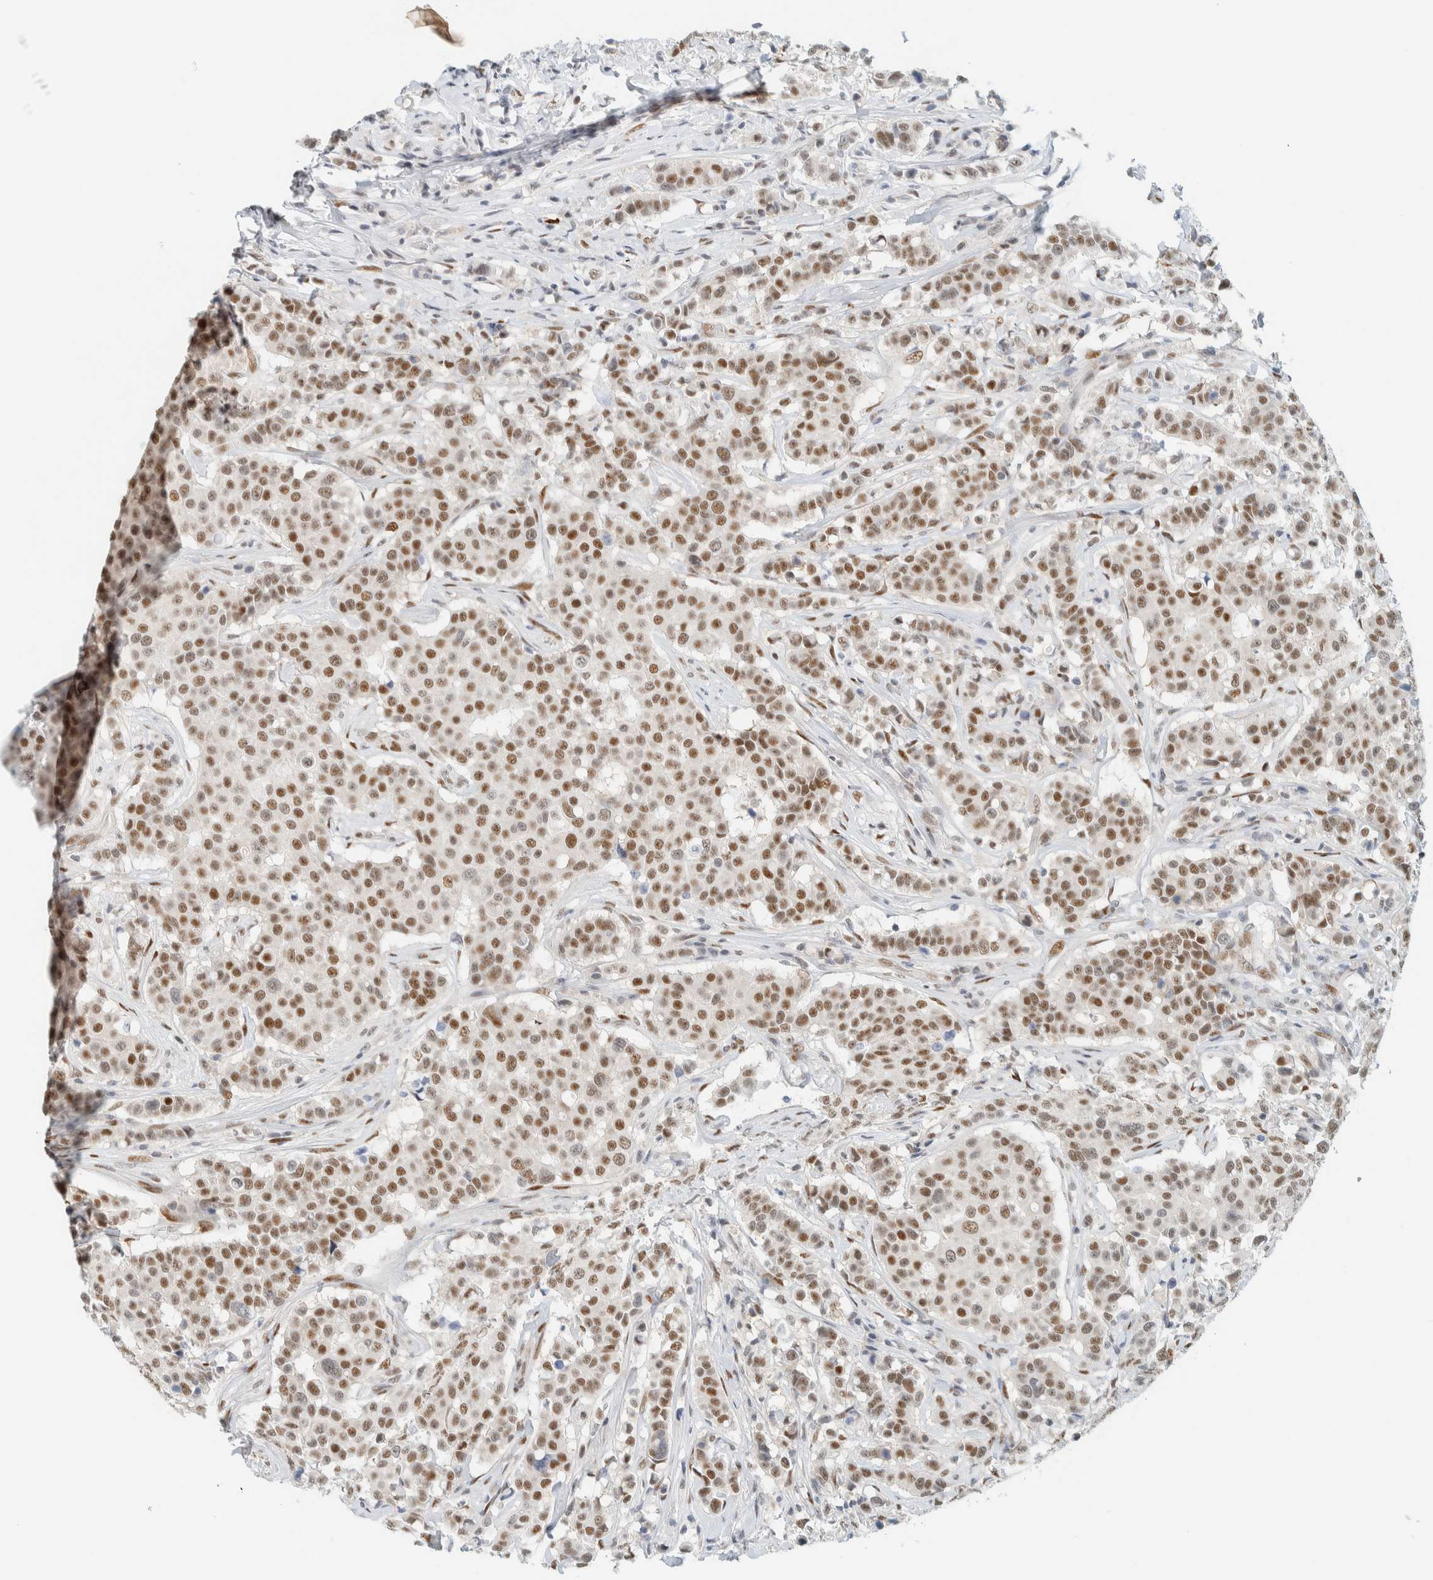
{"staining": {"intensity": "moderate", "quantity": ">75%", "location": "nuclear"}, "tissue": "breast cancer", "cell_type": "Tumor cells", "image_type": "cancer", "snomed": [{"axis": "morphology", "description": "Duct carcinoma"}, {"axis": "topography", "description": "Breast"}], "caption": "Human breast cancer (infiltrating ductal carcinoma) stained with a protein marker displays moderate staining in tumor cells.", "gene": "ZNF683", "patient": {"sex": "female", "age": 27}}